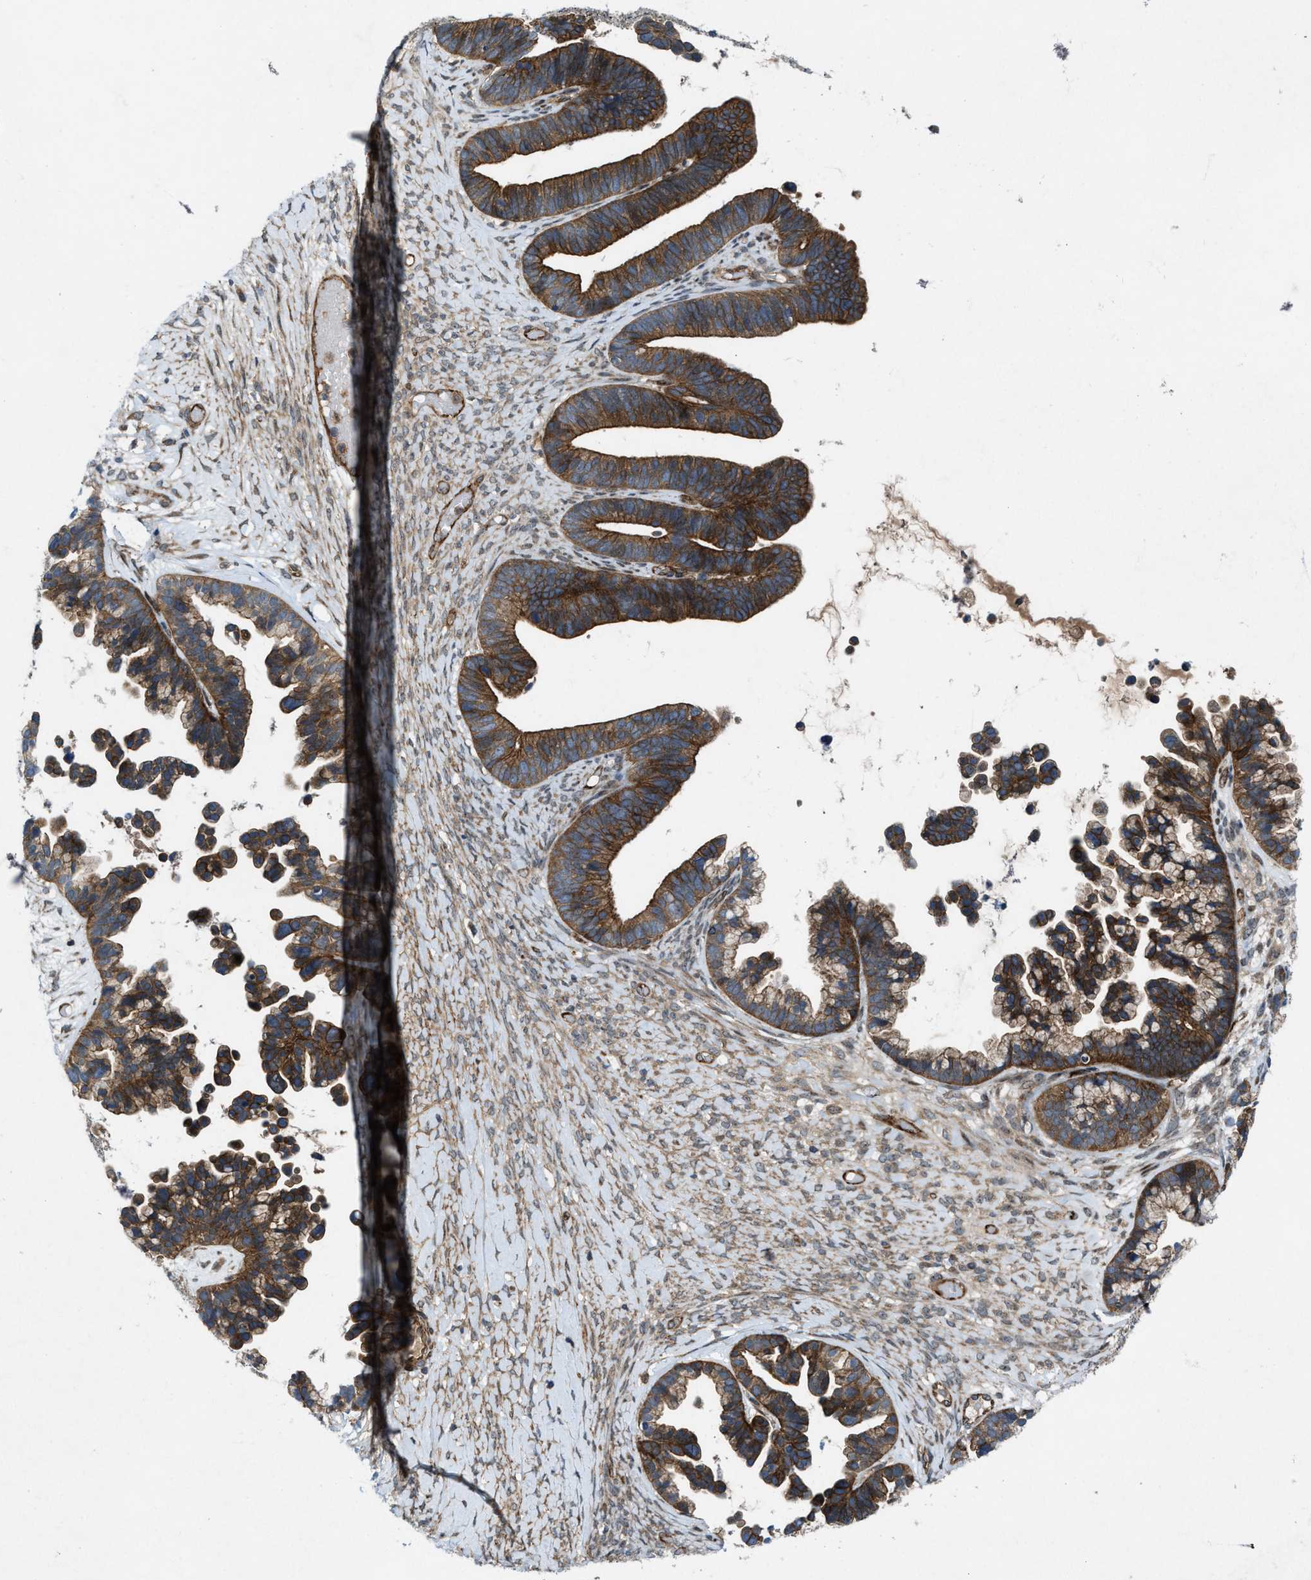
{"staining": {"intensity": "strong", "quantity": ">75%", "location": "cytoplasmic/membranous"}, "tissue": "ovarian cancer", "cell_type": "Tumor cells", "image_type": "cancer", "snomed": [{"axis": "morphology", "description": "Cystadenocarcinoma, serous, NOS"}, {"axis": "topography", "description": "Ovary"}], "caption": "Human ovarian cancer stained with a protein marker displays strong staining in tumor cells.", "gene": "URGCP", "patient": {"sex": "female", "age": 56}}